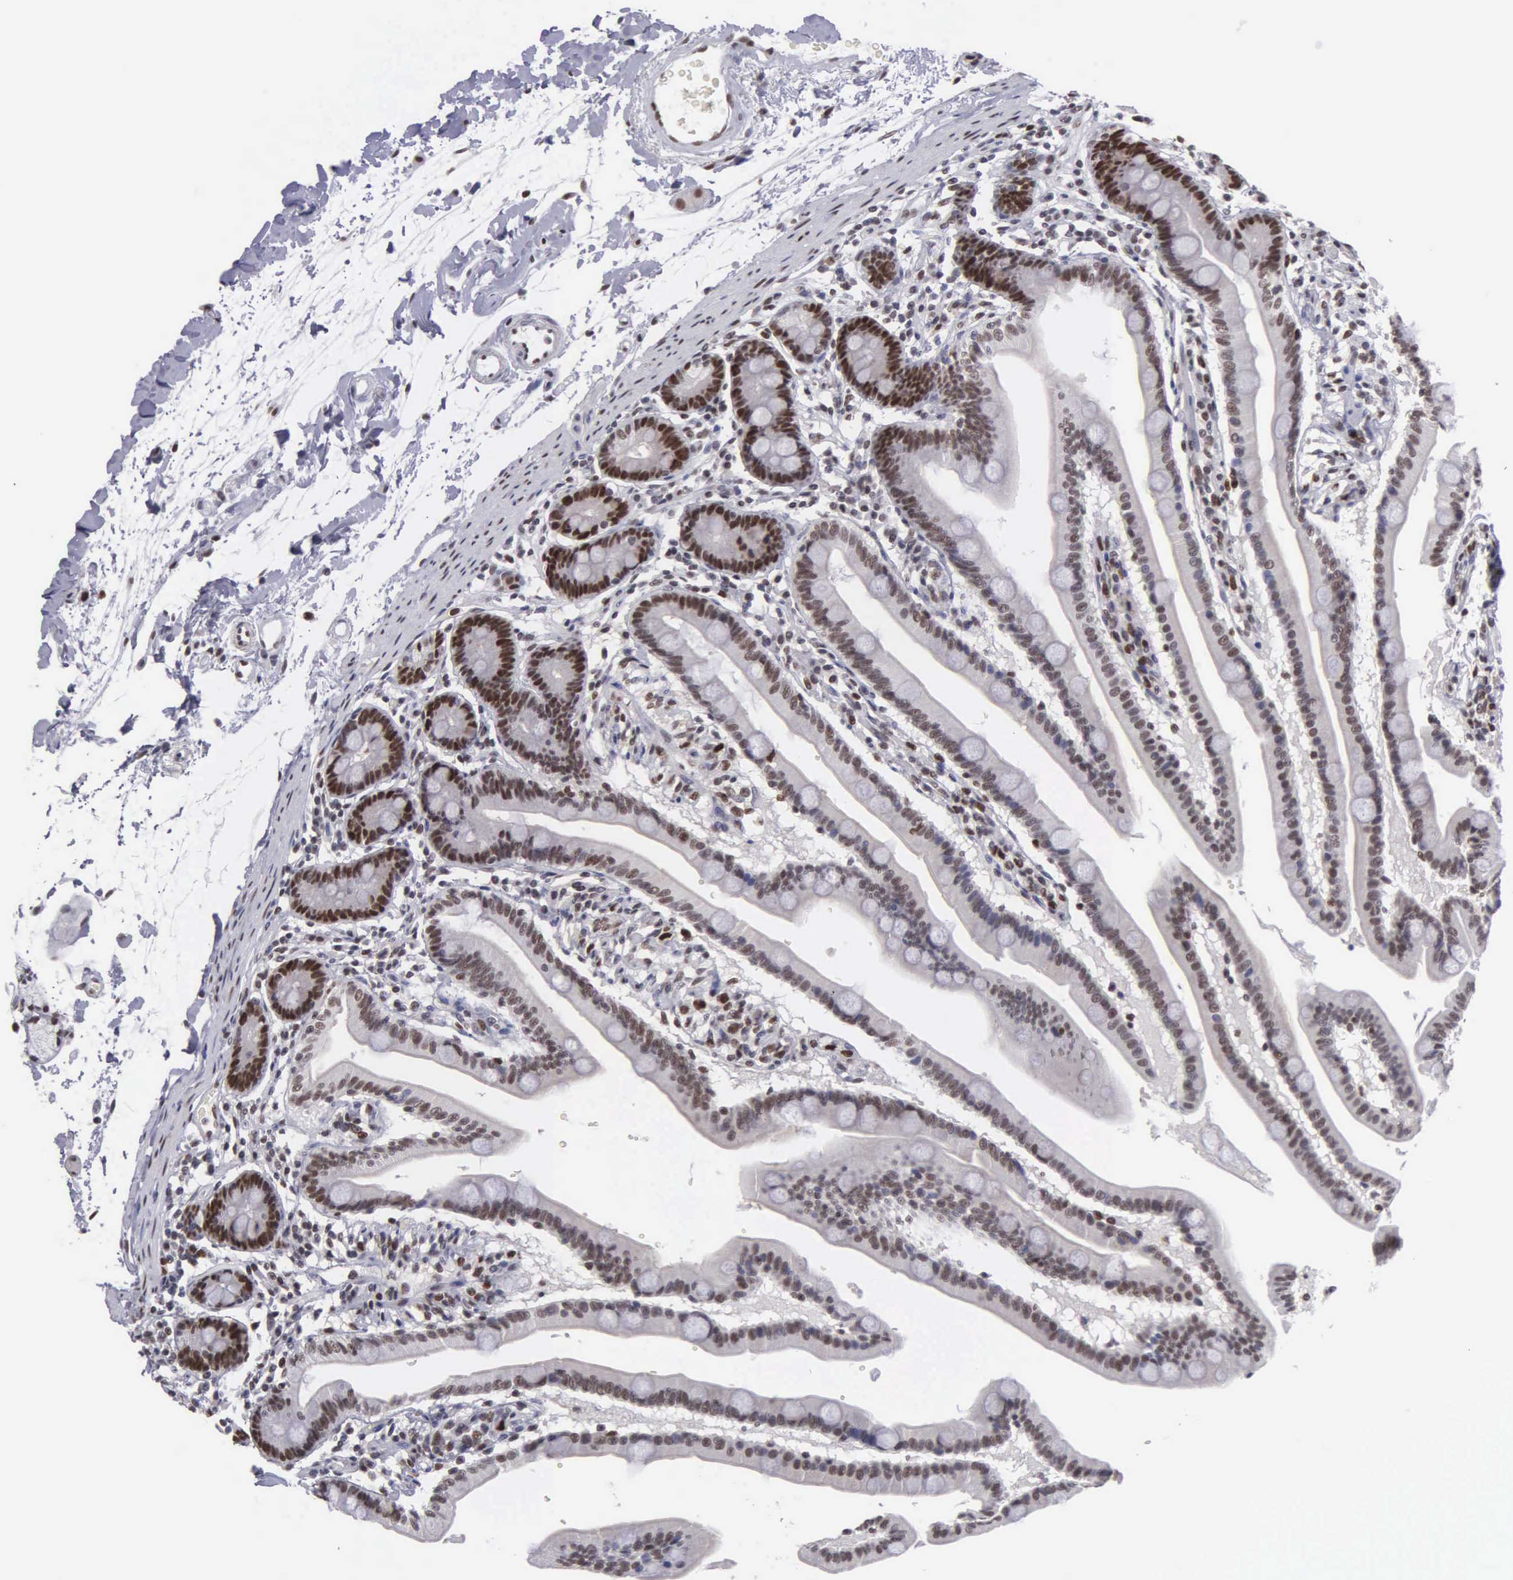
{"staining": {"intensity": "strong", "quantity": ">75%", "location": "nuclear"}, "tissue": "duodenum", "cell_type": "Glandular cells", "image_type": "normal", "snomed": [{"axis": "morphology", "description": "Normal tissue, NOS"}, {"axis": "topography", "description": "Duodenum"}], "caption": "The immunohistochemical stain labels strong nuclear expression in glandular cells of unremarkable duodenum.", "gene": "UBR7", "patient": {"sex": "female", "age": 77}}